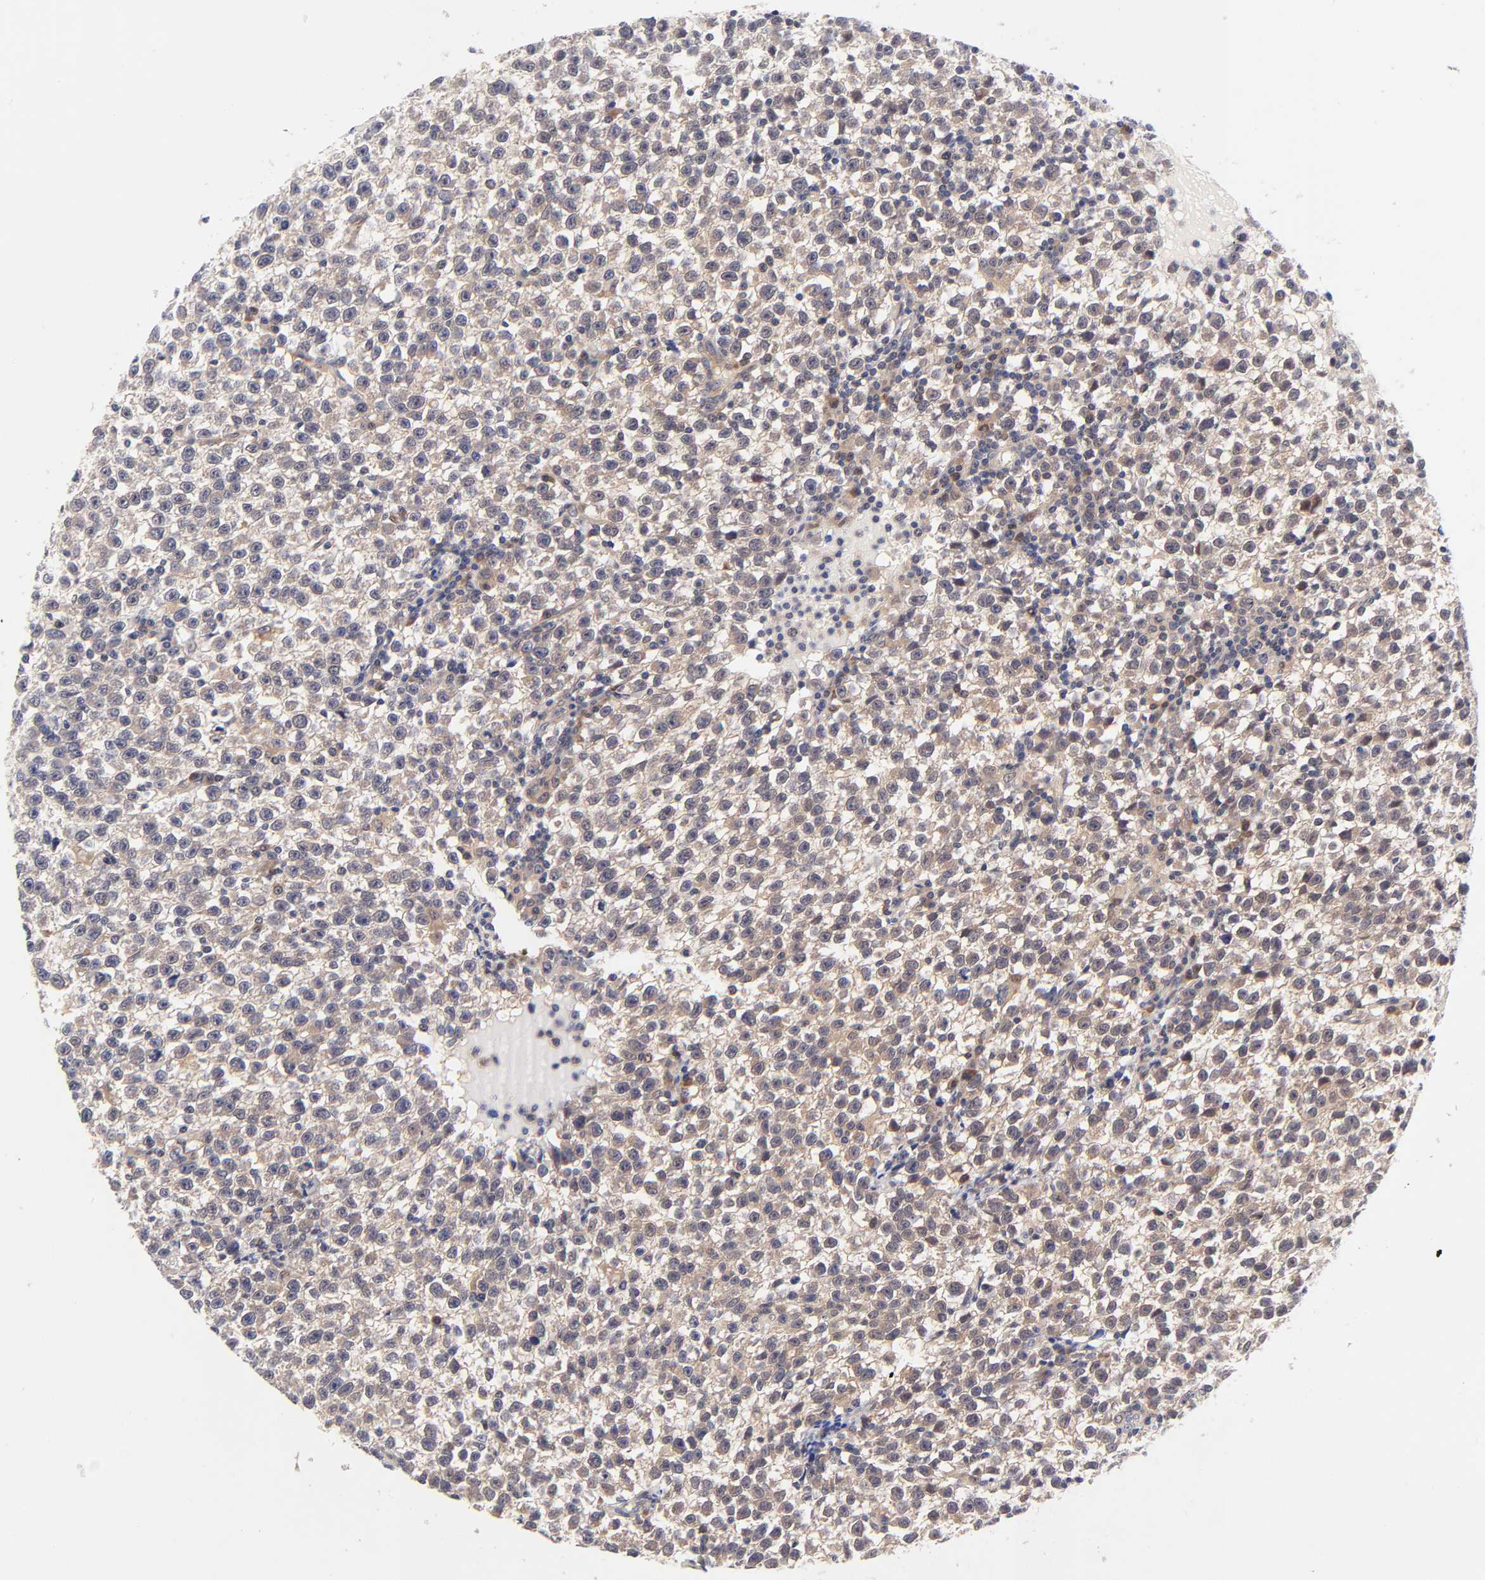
{"staining": {"intensity": "moderate", "quantity": ">75%", "location": "cytoplasmic/membranous"}, "tissue": "testis cancer", "cell_type": "Tumor cells", "image_type": "cancer", "snomed": [{"axis": "morphology", "description": "Seminoma, NOS"}, {"axis": "topography", "description": "Testis"}], "caption": "IHC histopathology image of testis cancer stained for a protein (brown), which exhibits medium levels of moderate cytoplasmic/membranous positivity in about >75% of tumor cells.", "gene": "TXNL1", "patient": {"sex": "male", "age": 35}}